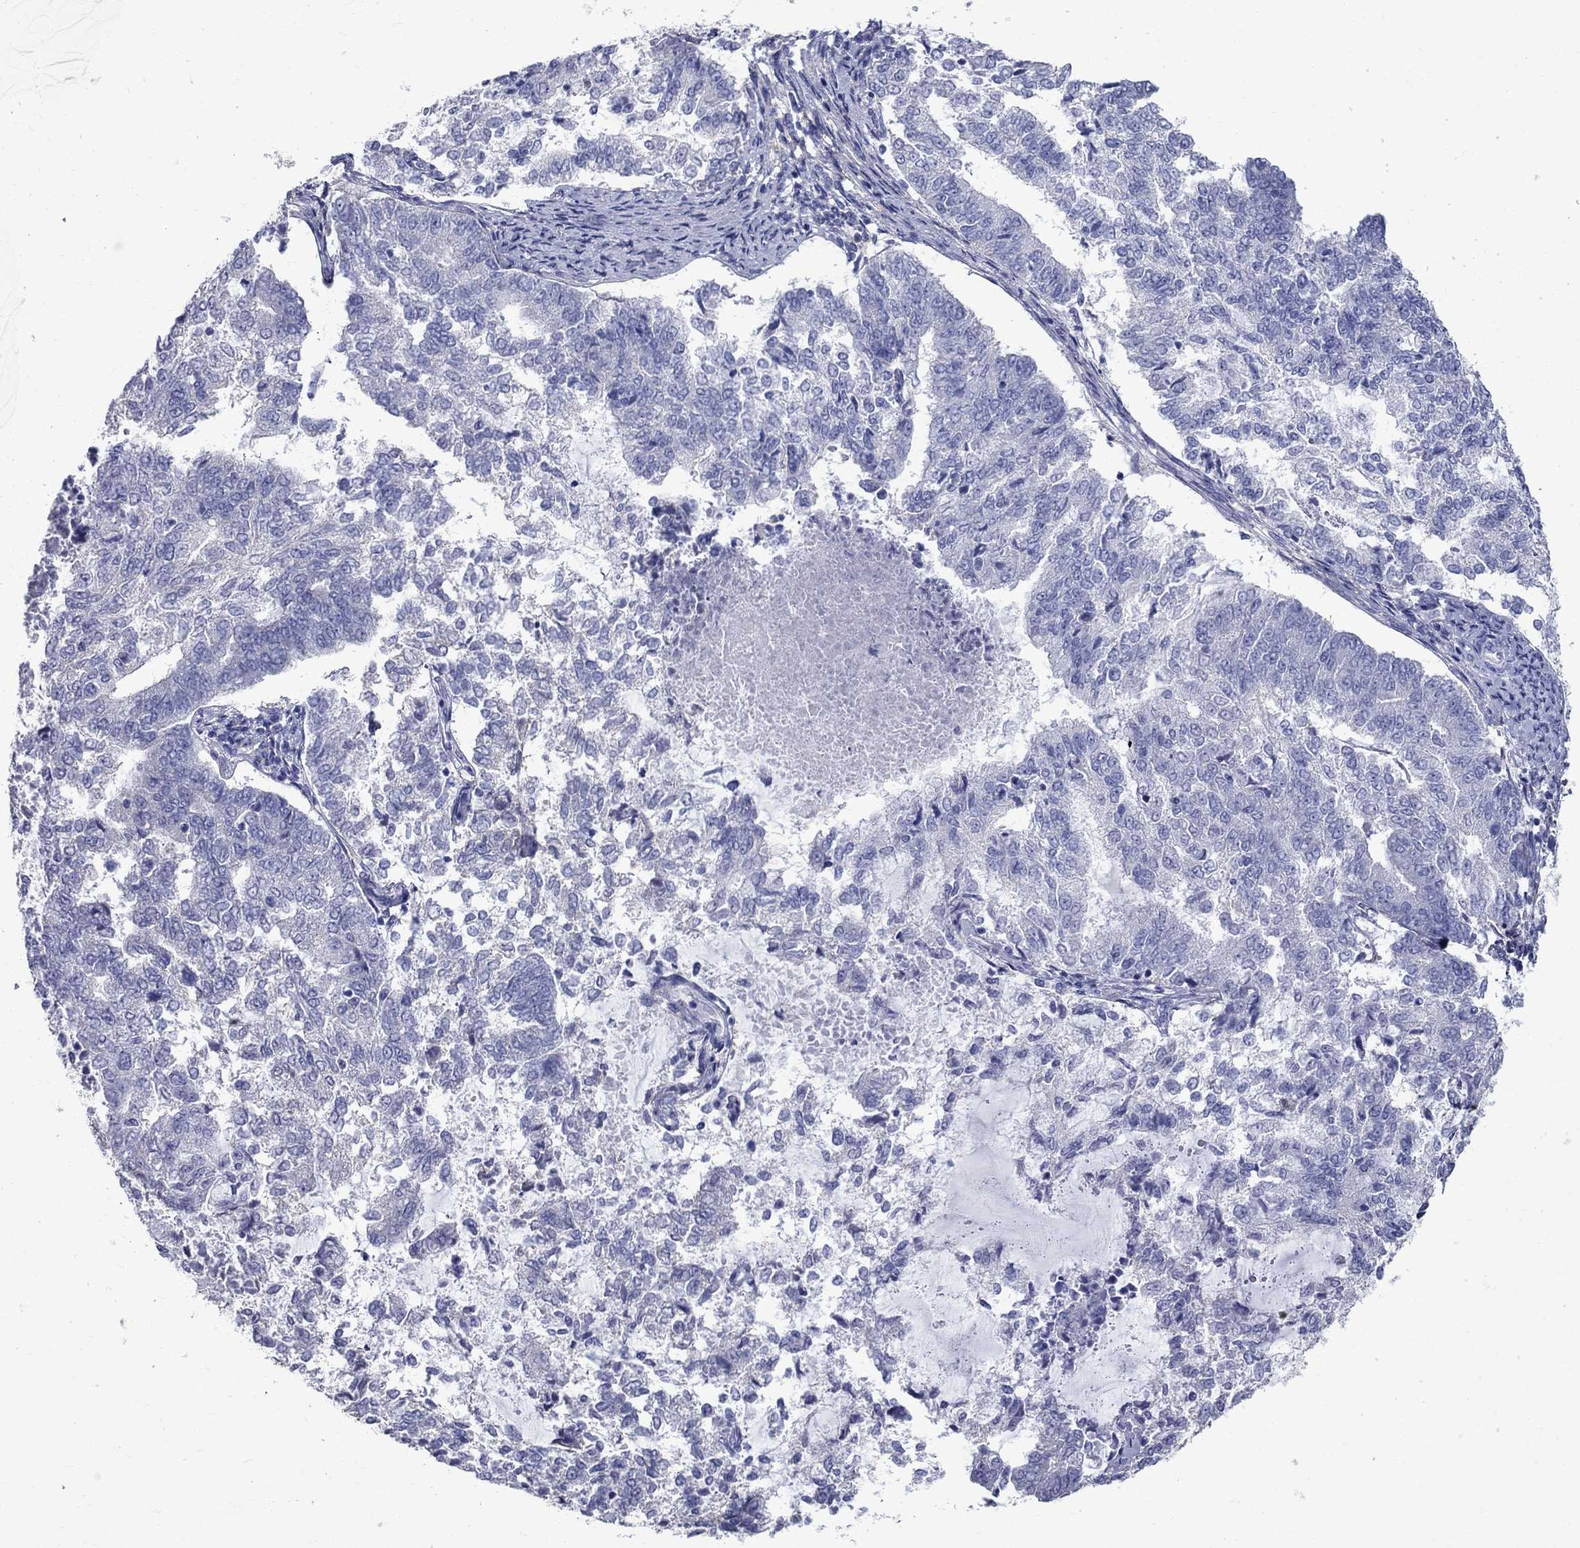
{"staining": {"intensity": "negative", "quantity": "none", "location": "none"}, "tissue": "endometrial cancer", "cell_type": "Tumor cells", "image_type": "cancer", "snomed": [{"axis": "morphology", "description": "Adenocarcinoma, NOS"}, {"axis": "topography", "description": "Endometrium"}], "caption": "Endometrial adenocarcinoma was stained to show a protein in brown. There is no significant staining in tumor cells.", "gene": "ANXA10", "patient": {"sex": "female", "age": 65}}